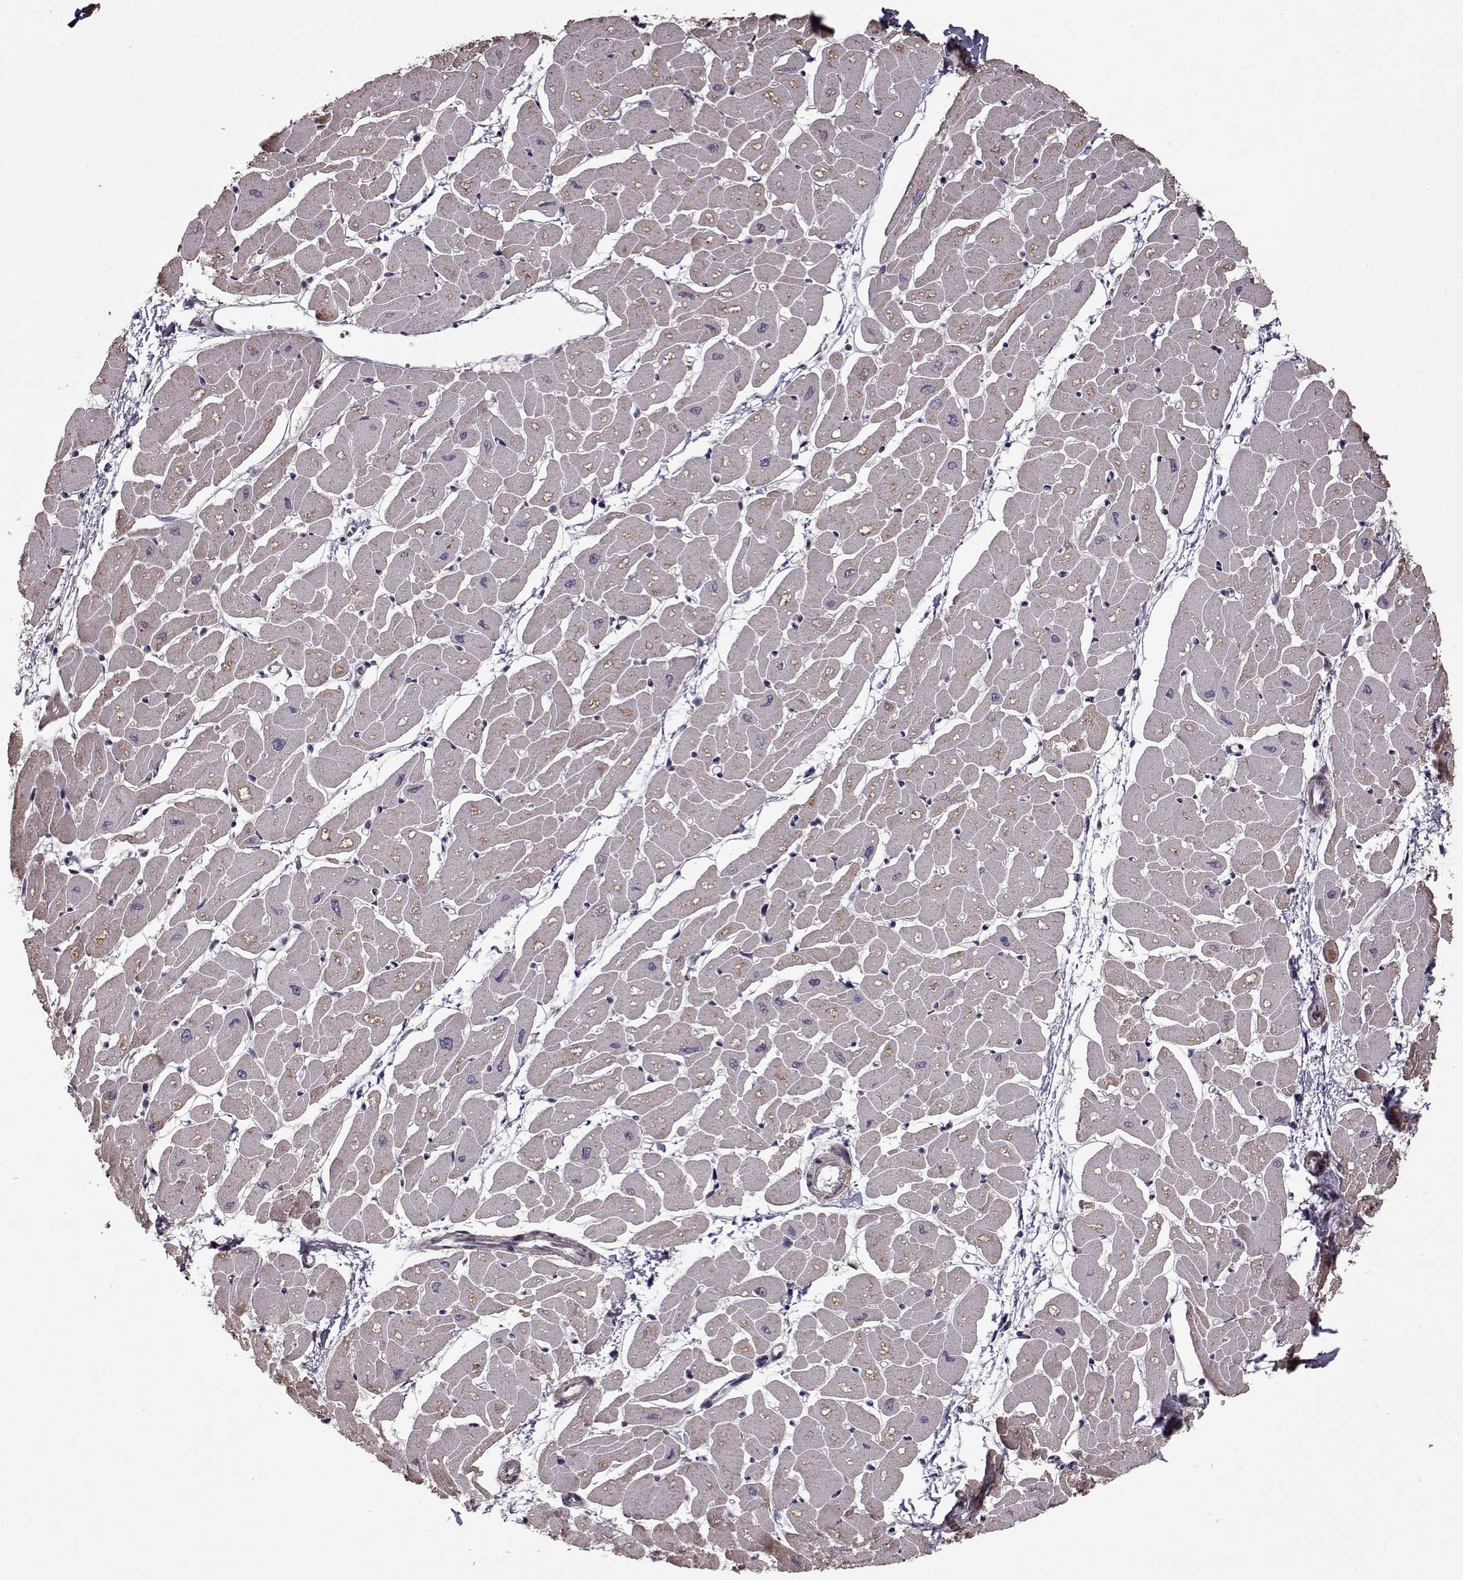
{"staining": {"intensity": "weak", "quantity": "25%-75%", "location": "cytoplasmic/membranous"}, "tissue": "heart muscle", "cell_type": "Cardiomyocytes", "image_type": "normal", "snomed": [{"axis": "morphology", "description": "Normal tissue, NOS"}, {"axis": "topography", "description": "Heart"}], "caption": "This histopathology image displays unremarkable heart muscle stained with IHC to label a protein in brown. The cytoplasmic/membranous of cardiomyocytes show weak positivity for the protein. Nuclei are counter-stained blue.", "gene": "IMMP1L", "patient": {"sex": "male", "age": 57}}